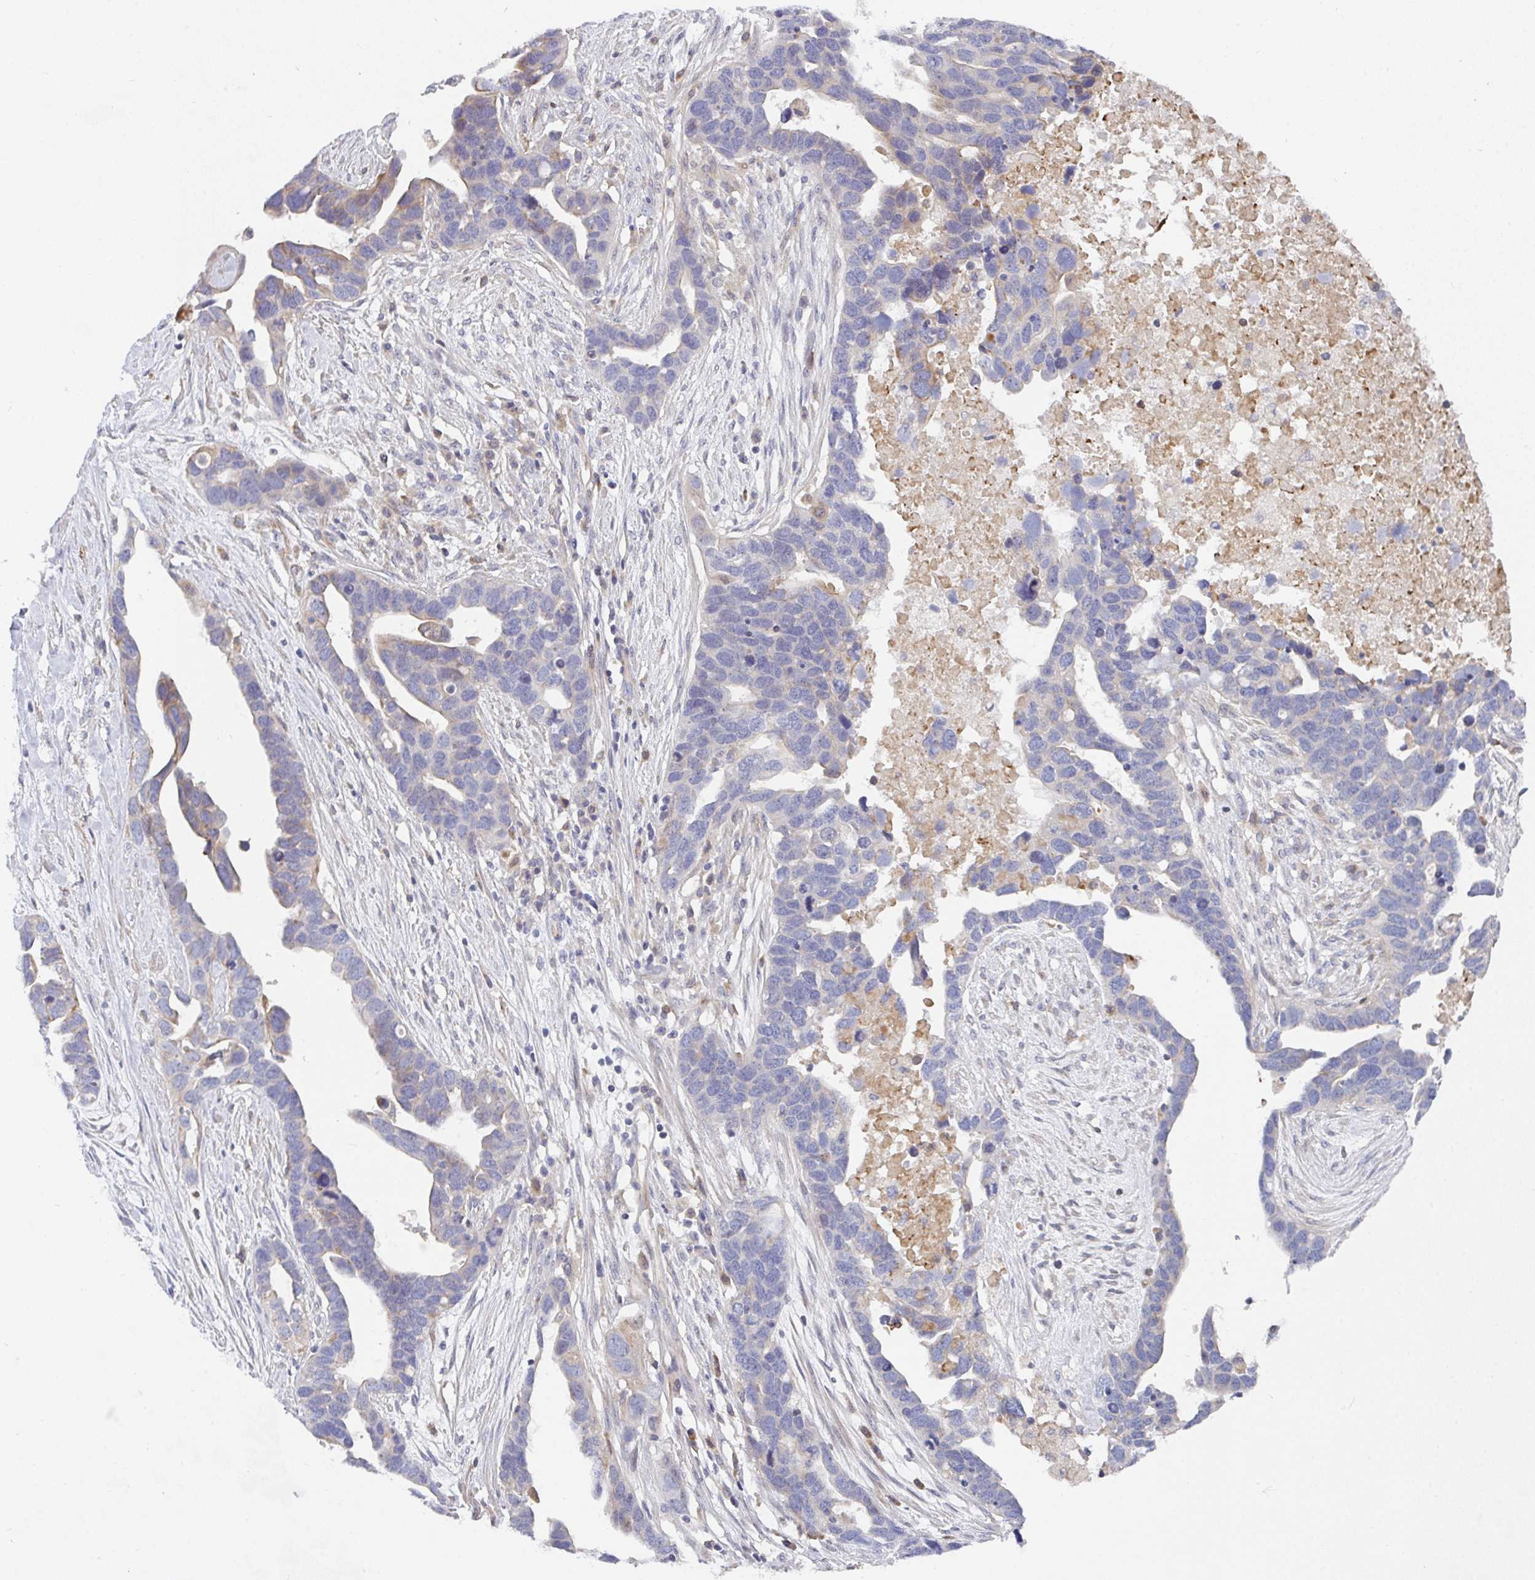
{"staining": {"intensity": "weak", "quantity": "<25%", "location": "cytoplasmic/membranous"}, "tissue": "ovarian cancer", "cell_type": "Tumor cells", "image_type": "cancer", "snomed": [{"axis": "morphology", "description": "Cystadenocarcinoma, serous, NOS"}, {"axis": "topography", "description": "Ovary"}], "caption": "Tumor cells are negative for brown protein staining in serous cystadenocarcinoma (ovarian). The staining is performed using DAB (3,3'-diaminobenzidine) brown chromogen with nuclei counter-stained in using hematoxylin.", "gene": "KLHL33", "patient": {"sex": "female", "age": 54}}